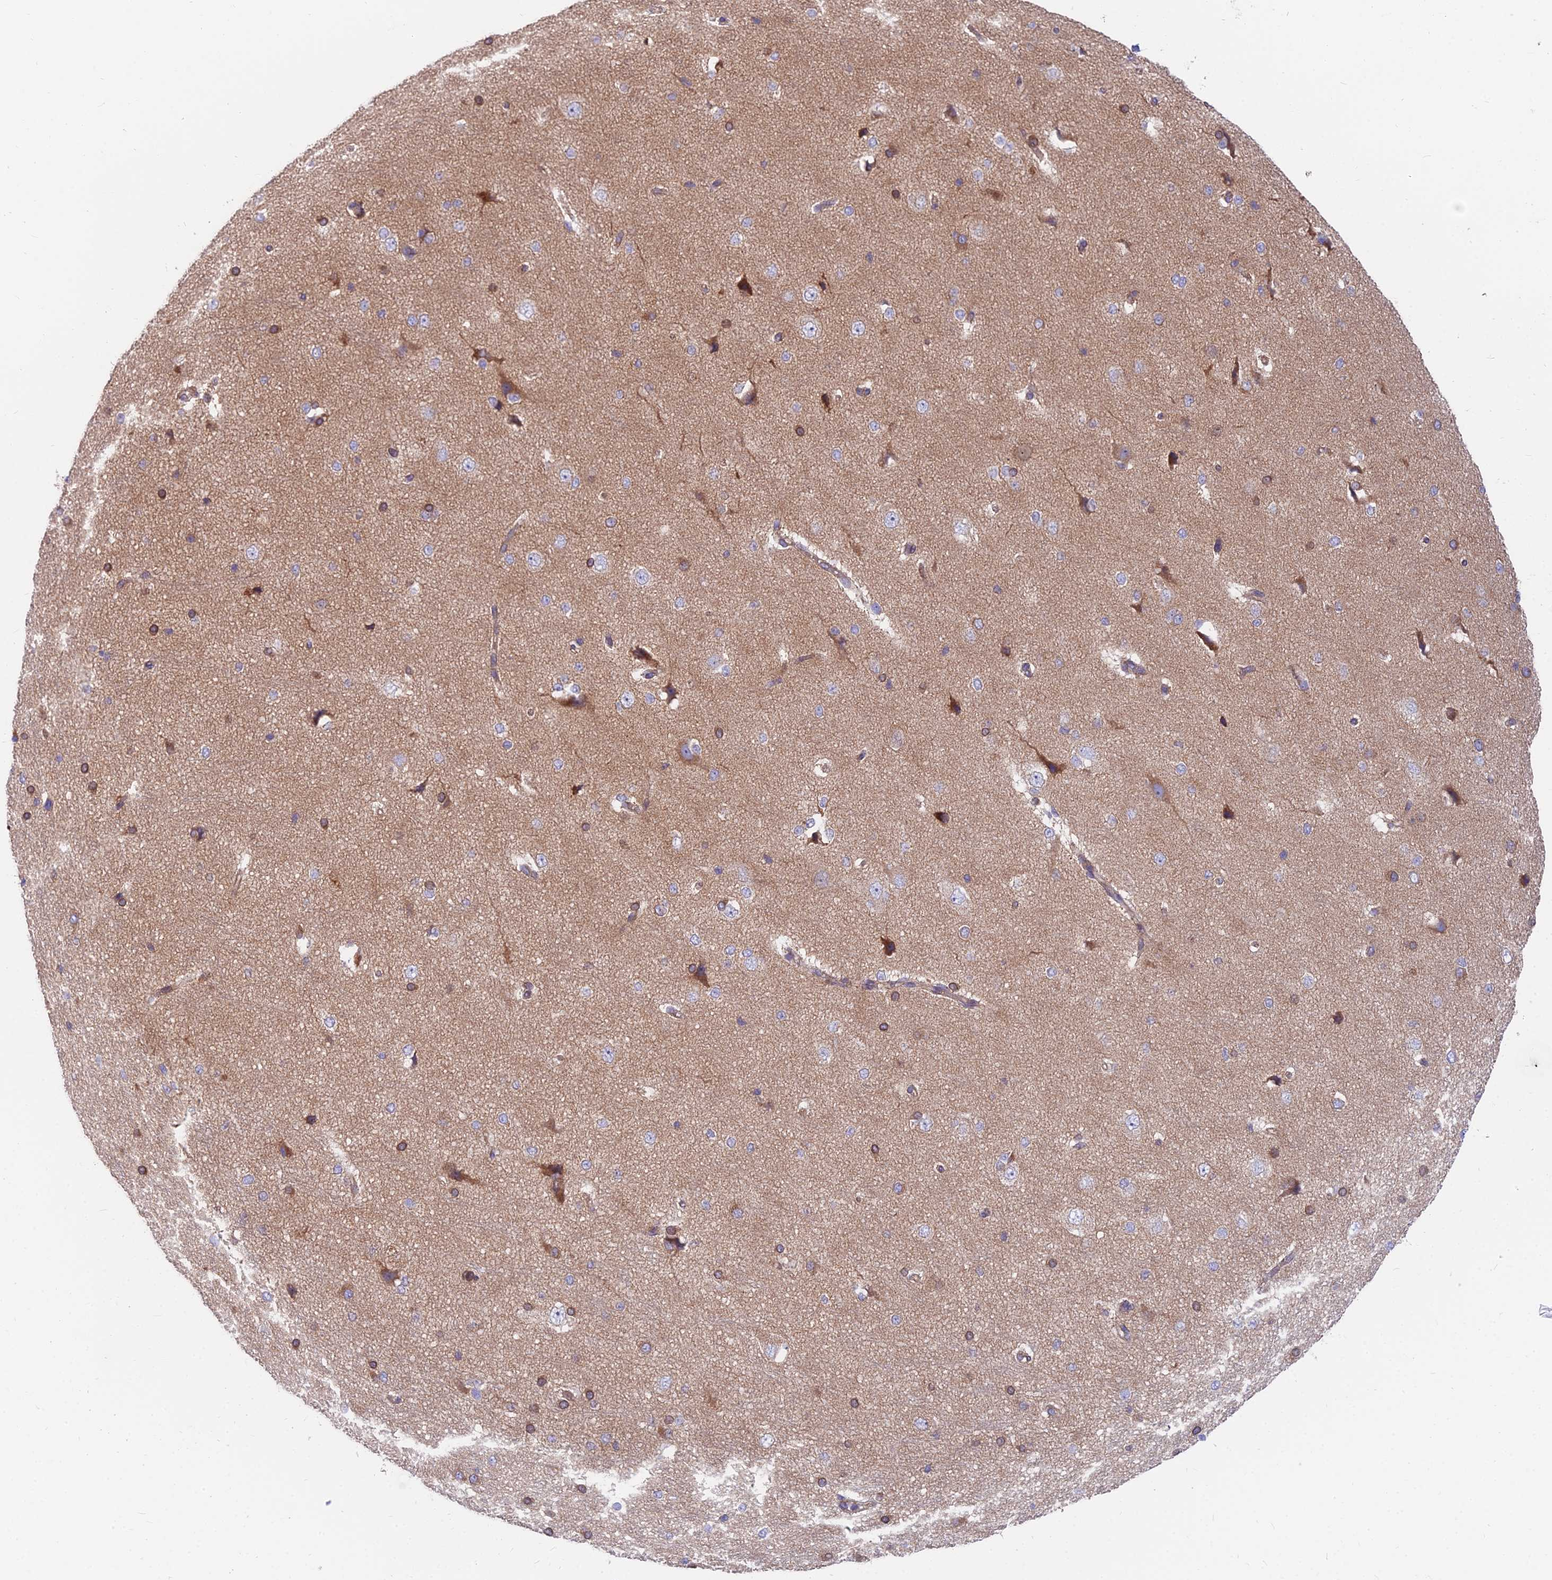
{"staining": {"intensity": "weak", "quantity": "<25%", "location": "cytoplasmic/membranous"}, "tissue": "cerebral cortex", "cell_type": "Endothelial cells", "image_type": "normal", "snomed": [{"axis": "morphology", "description": "Normal tissue, NOS"}, {"axis": "morphology", "description": "Developmental malformation"}, {"axis": "topography", "description": "Cerebral cortex"}], "caption": "Cerebral cortex stained for a protein using immunohistochemistry exhibits no staining endothelial cells.", "gene": "TBC1D20", "patient": {"sex": "female", "age": 30}}